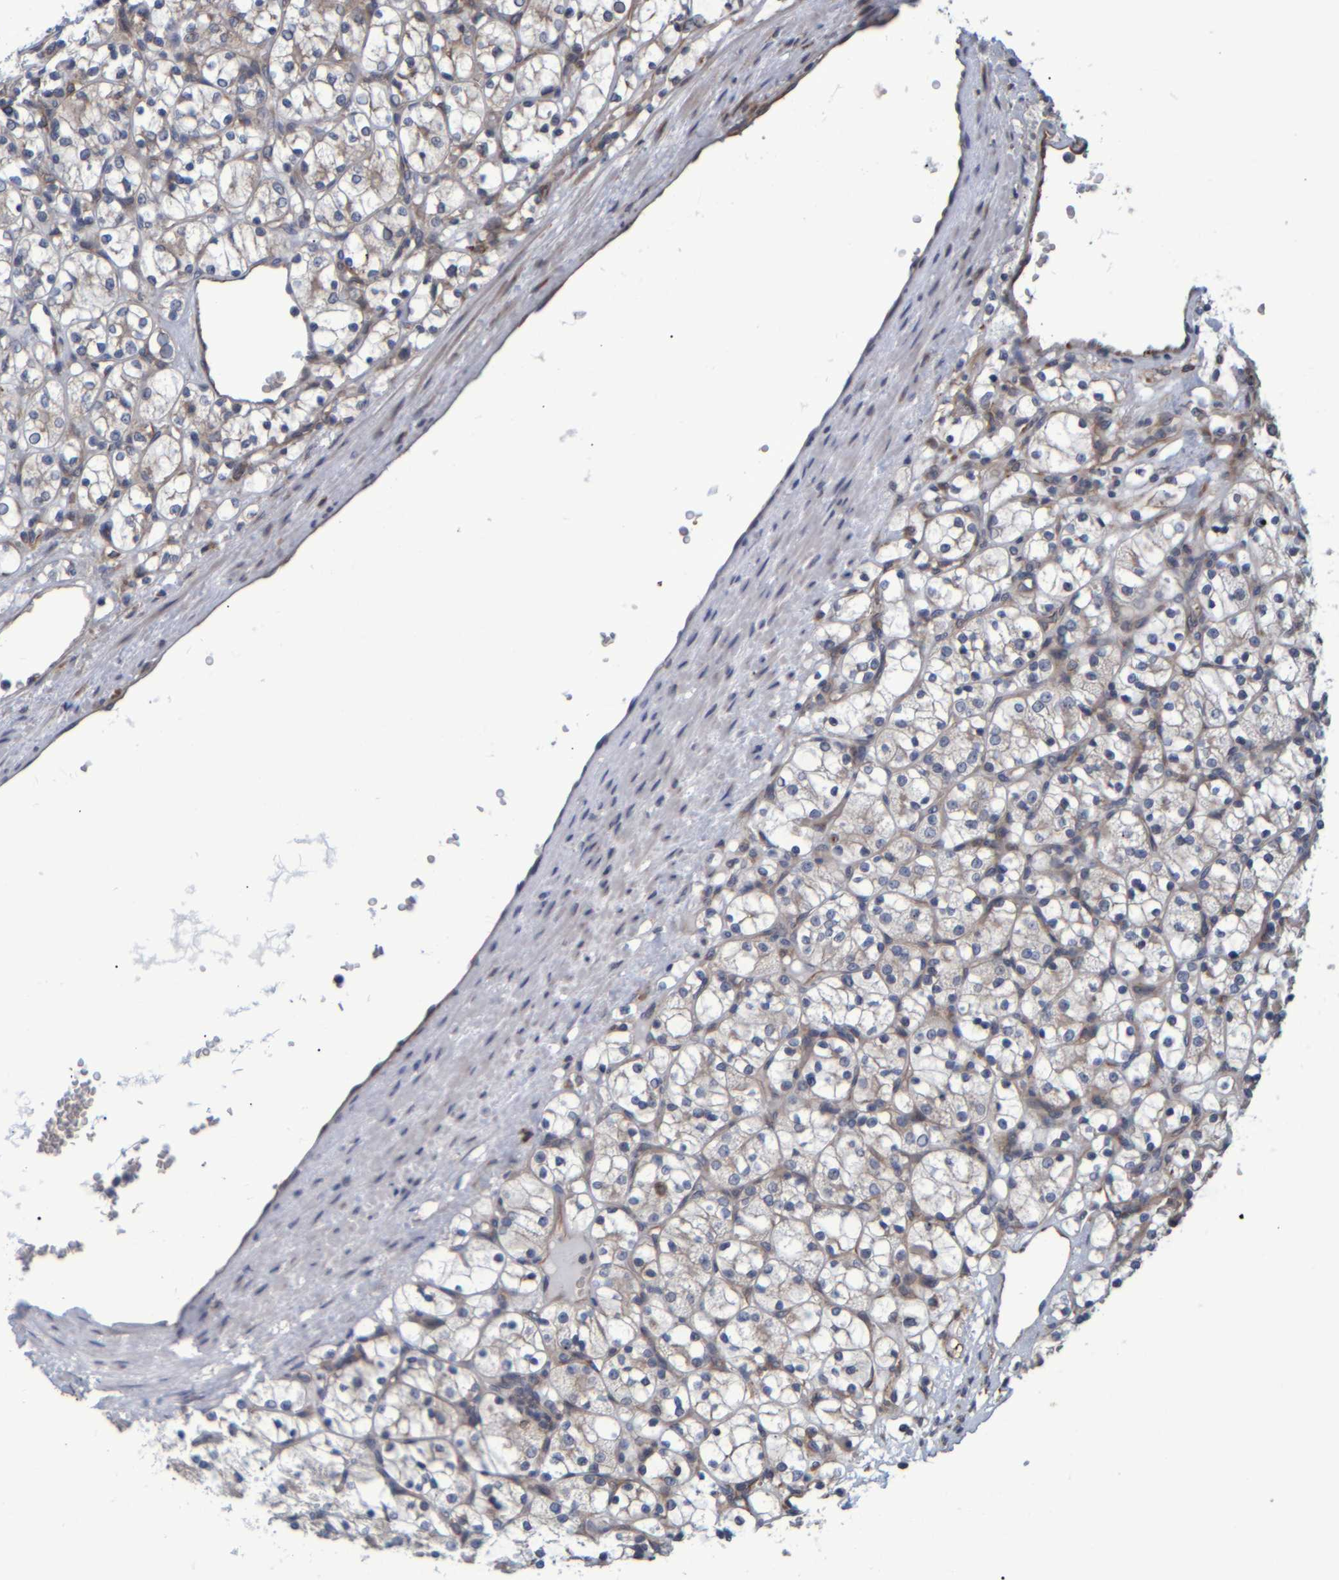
{"staining": {"intensity": "negative", "quantity": "none", "location": "none"}, "tissue": "renal cancer", "cell_type": "Tumor cells", "image_type": "cancer", "snomed": [{"axis": "morphology", "description": "Adenocarcinoma, NOS"}, {"axis": "topography", "description": "Kidney"}], "caption": "Tumor cells show no significant expression in renal cancer.", "gene": "SPAG5", "patient": {"sex": "female", "age": 69}}